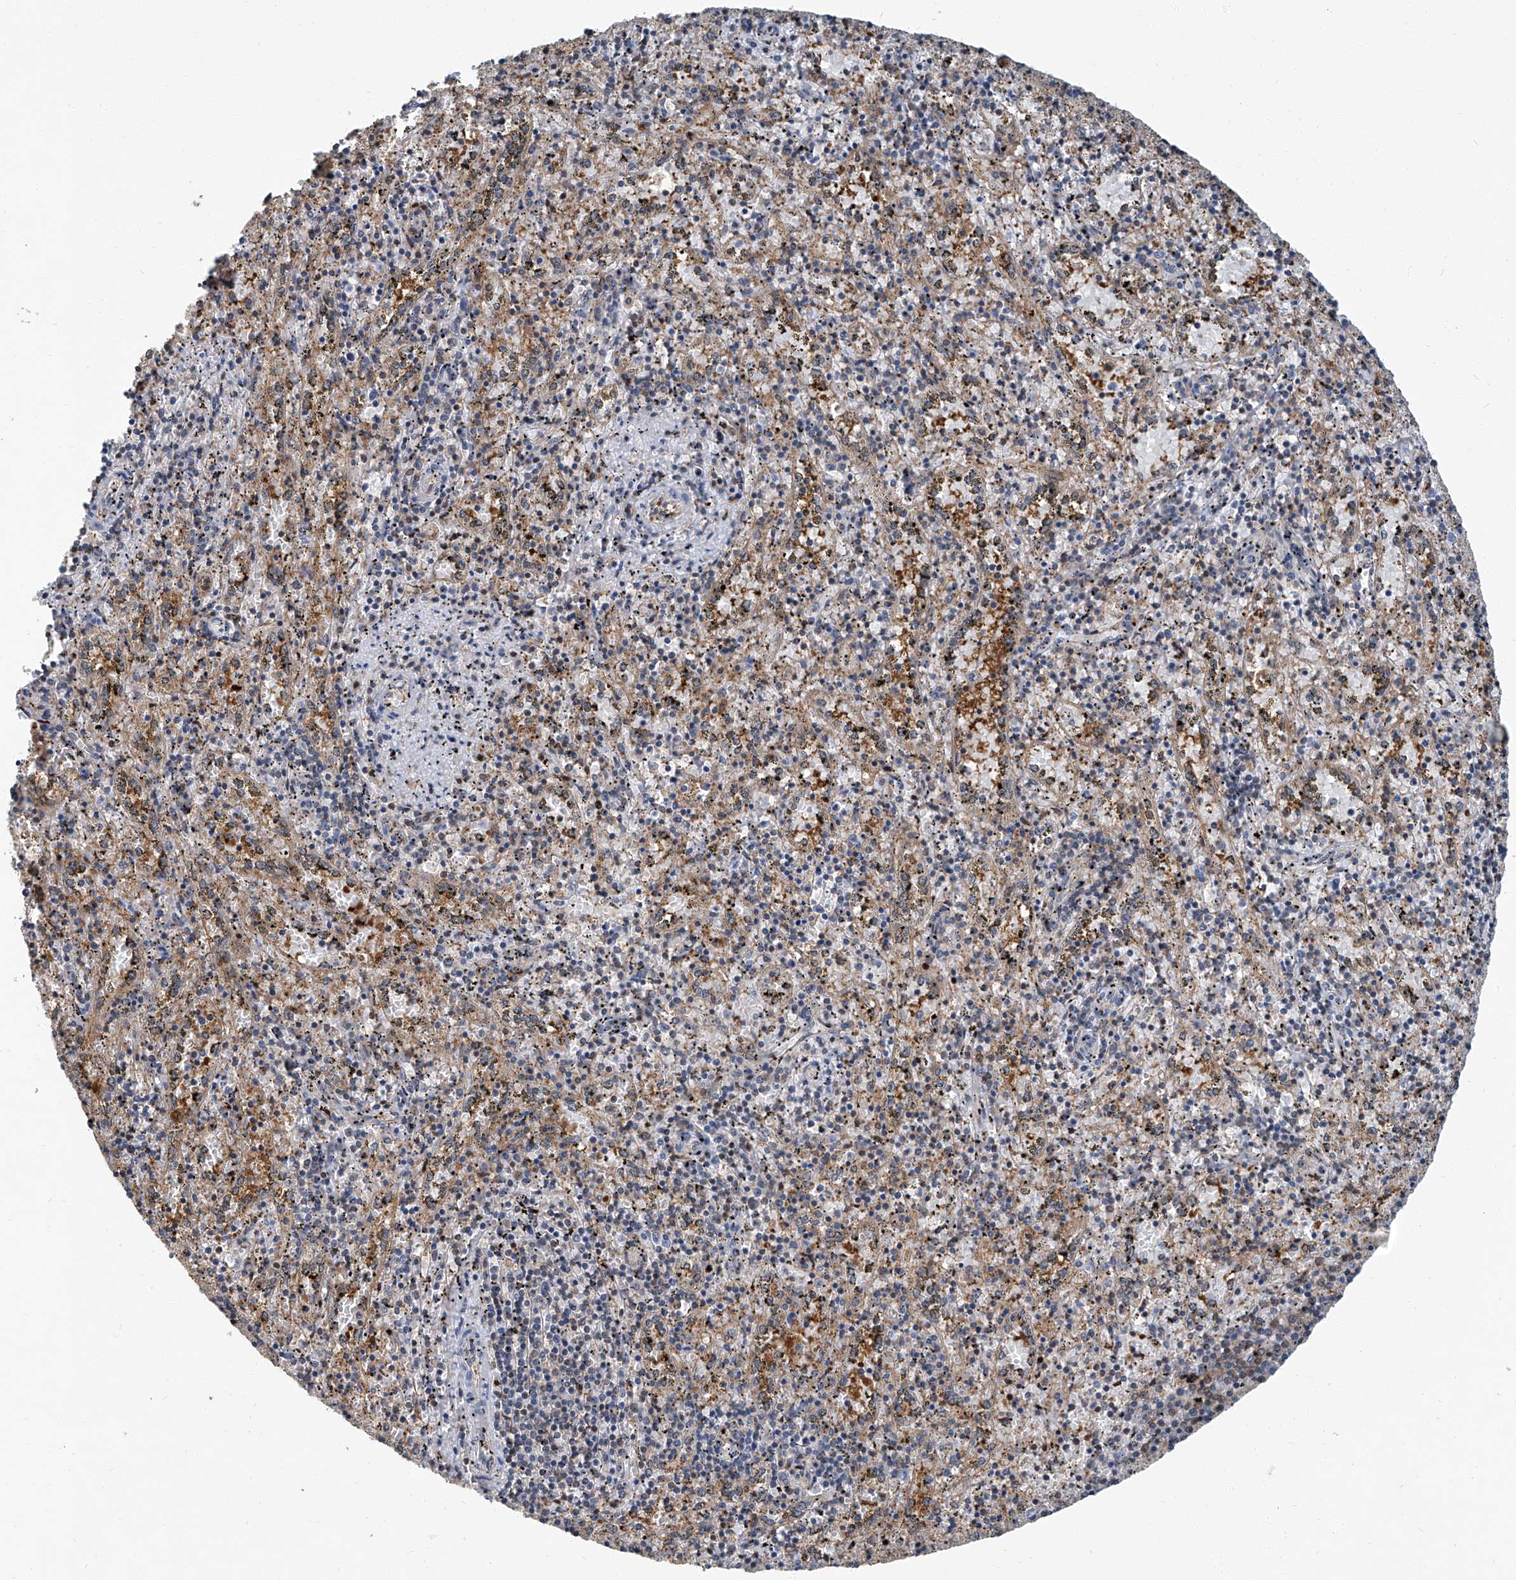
{"staining": {"intensity": "weak", "quantity": "<25%", "location": "cytoplasmic/membranous"}, "tissue": "spleen", "cell_type": "Cells in red pulp", "image_type": "normal", "snomed": [{"axis": "morphology", "description": "Normal tissue, NOS"}, {"axis": "topography", "description": "Spleen"}], "caption": "This is an immunohistochemistry (IHC) image of normal spleen. There is no staining in cells in red pulp.", "gene": "PSMB10", "patient": {"sex": "male", "age": 11}}